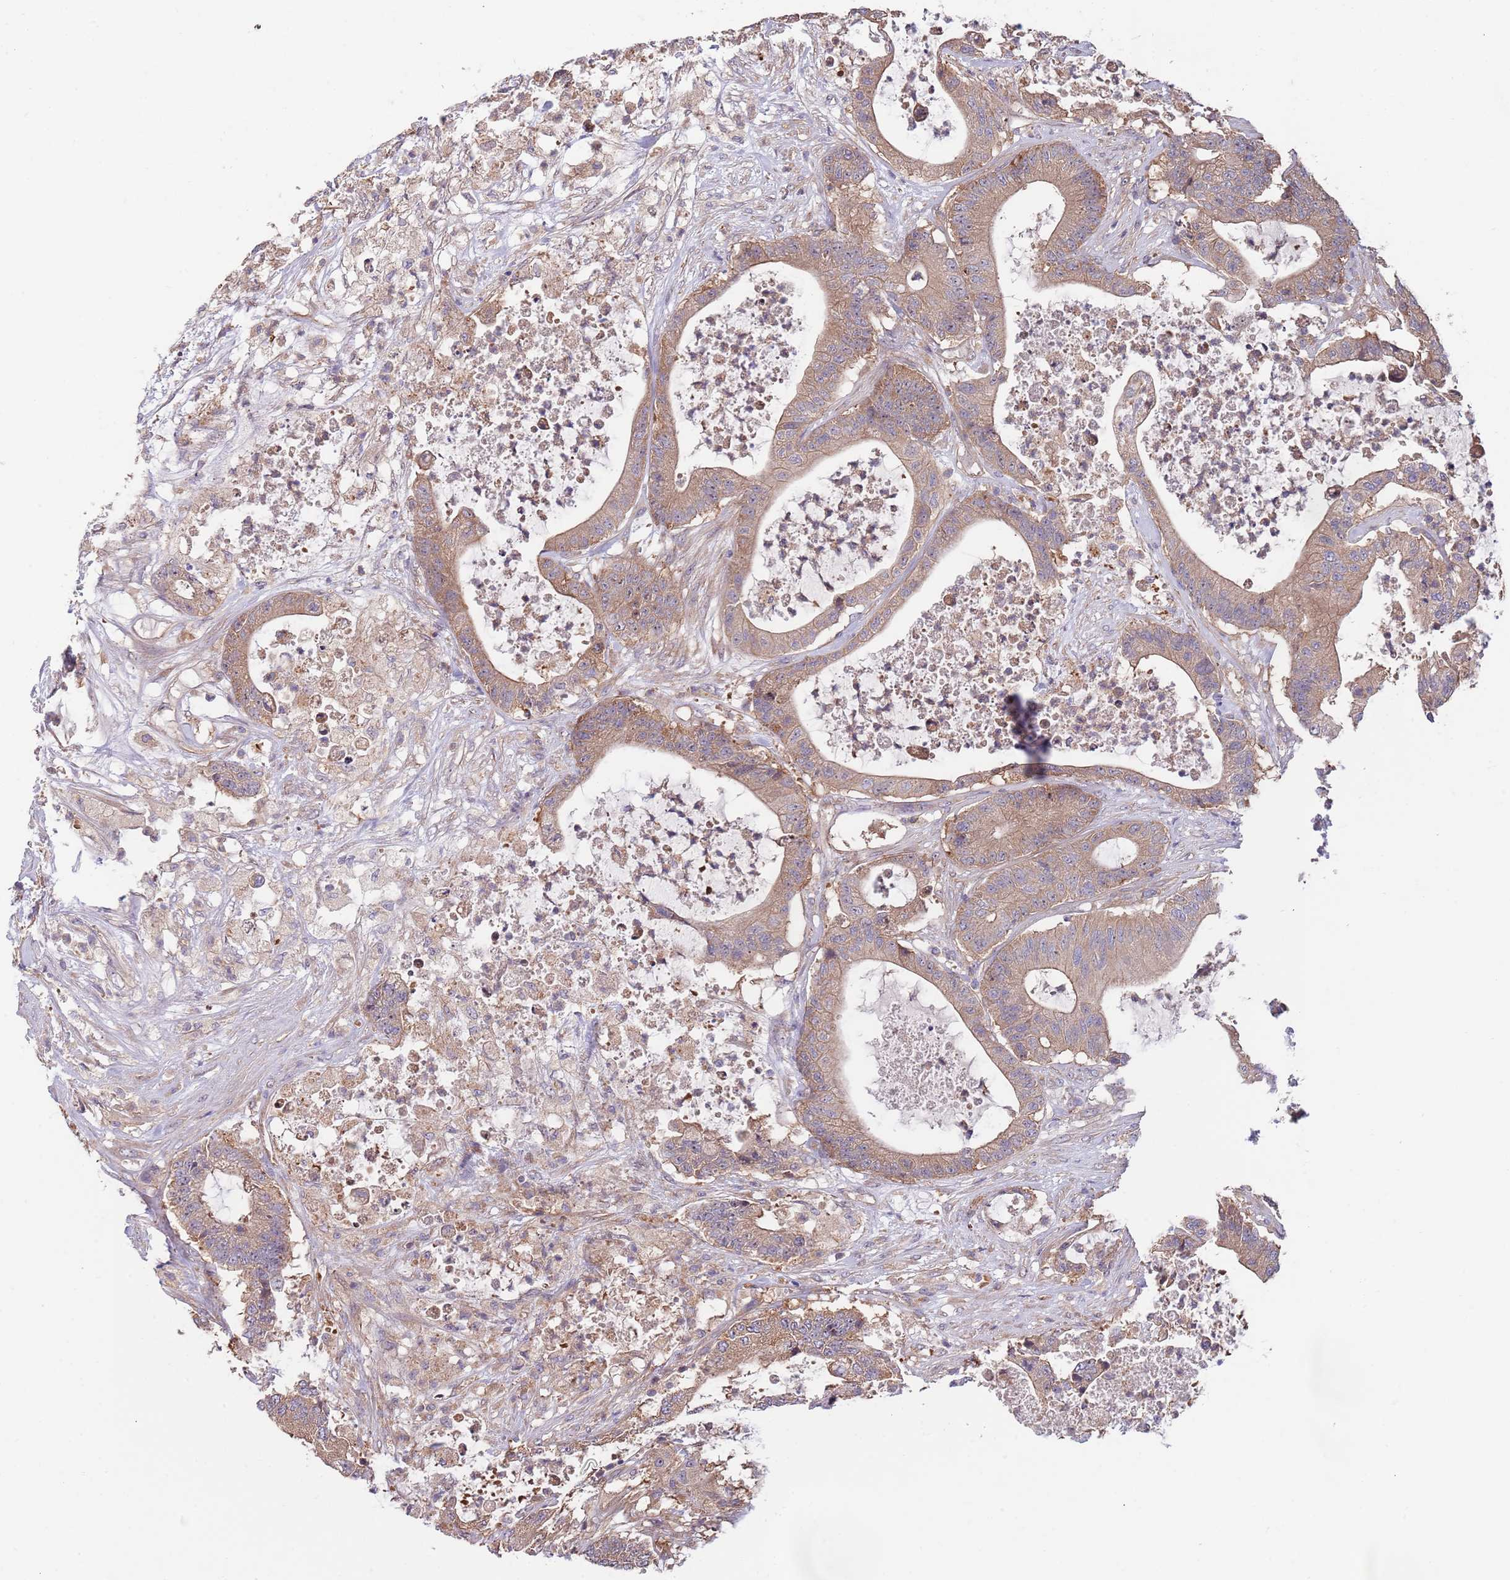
{"staining": {"intensity": "weak", "quantity": ">75%", "location": "cytoplasmic/membranous"}, "tissue": "colorectal cancer", "cell_type": "Tumor cells", "image_type": "cancer", "snomed": [{"axis": "morphology", "description": "Adenocarcinoma, NOS"}, {"axis": "topography", "description": "Colon"}], "caption": "Tumor cells exhibit low levels of weak cytoplasmic/membranous staining in approximately >75% of cells in colorectal cancer (adenocarcinoma).", "gene": "EIF3F", "patient": {"sex": "female", "age": 84}}